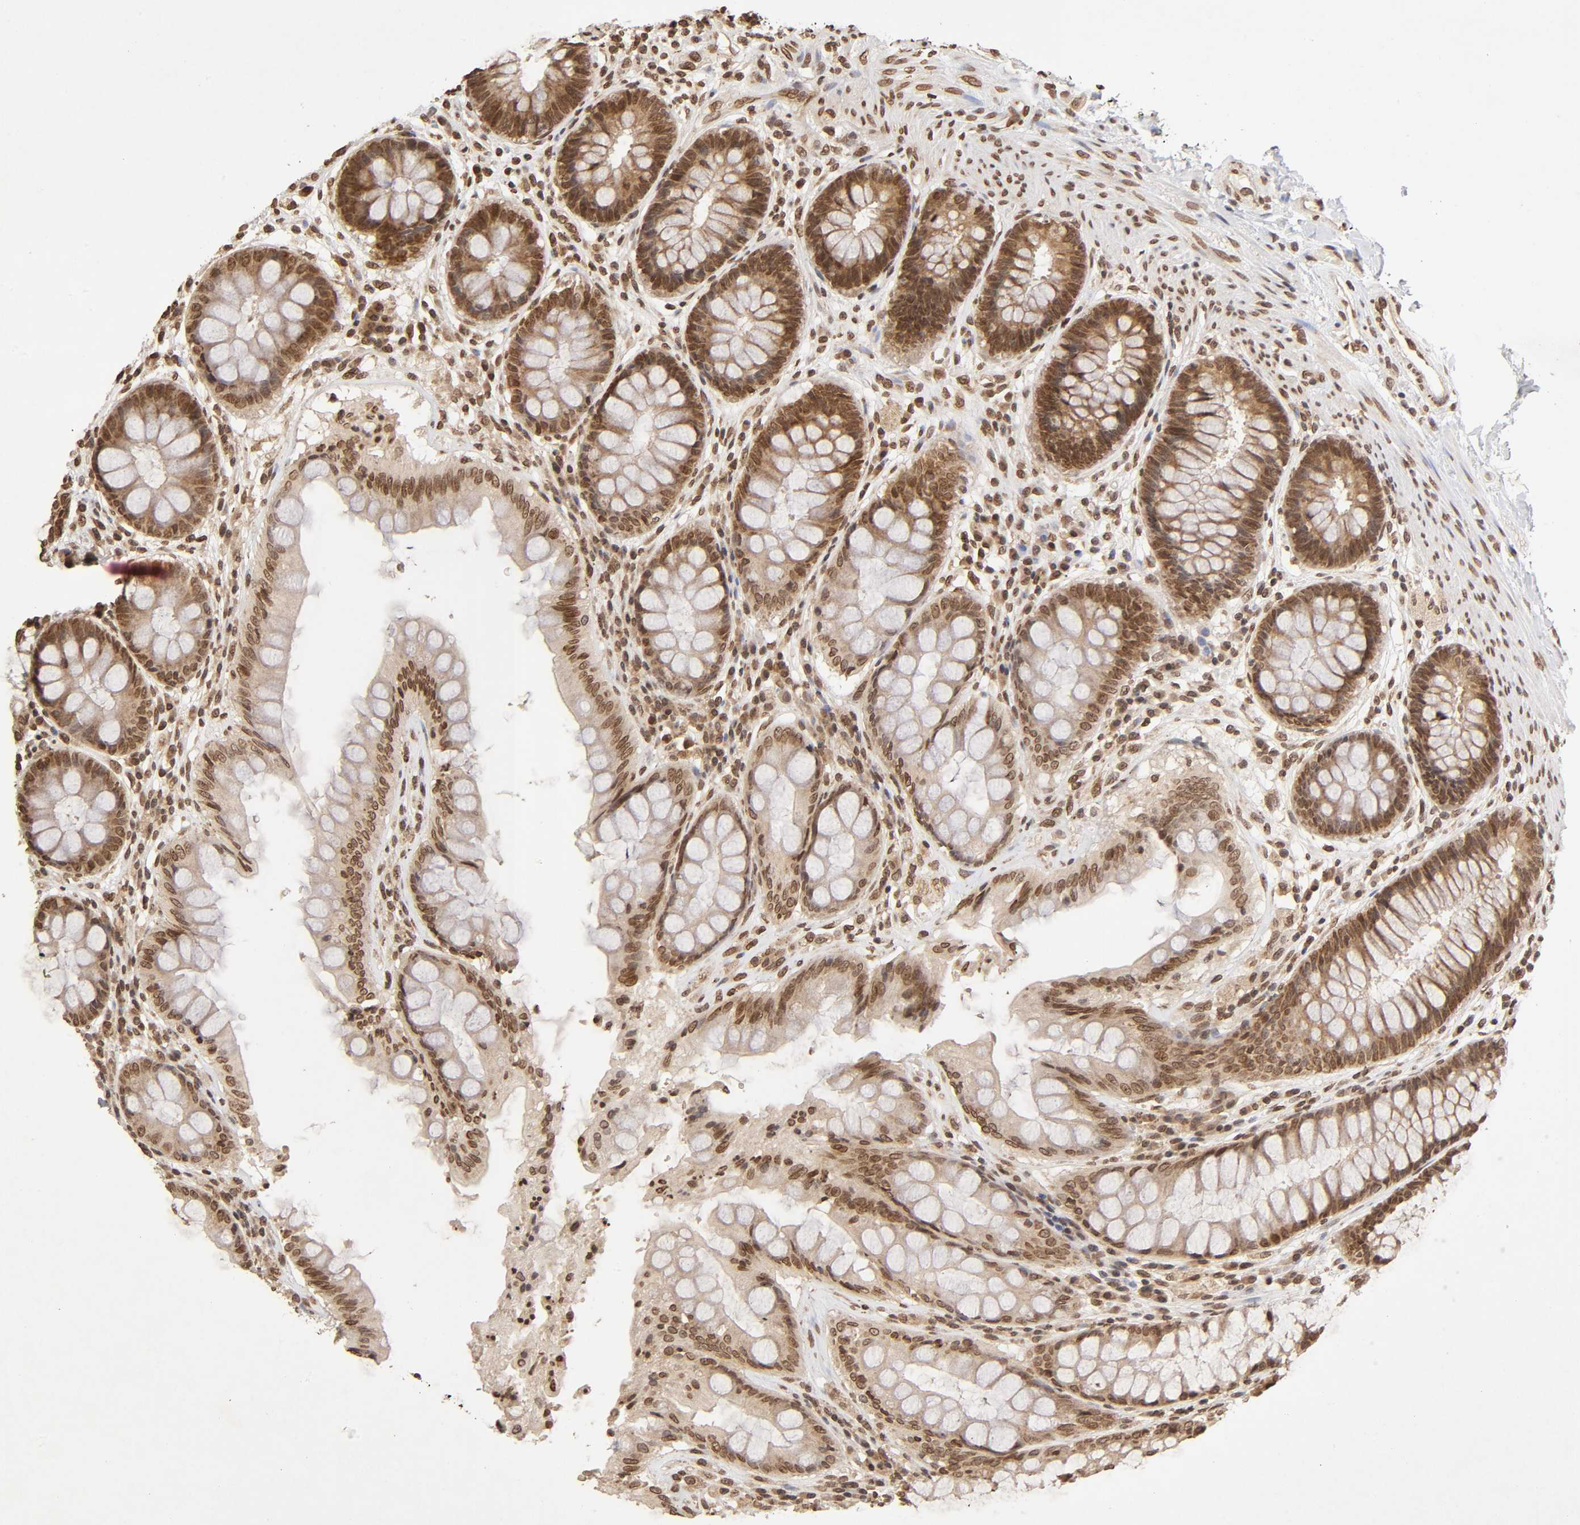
{"staining": {"intensity": "moderate", "quantity": ">75%", "location": "cytoplasmic/membranous,nuclear"}, "tissue": "rectum", "cell_type": "Glandular cells", "image_type": "normal", "snomed": [{"axis": "morphology", "description": "Normal tissue, NOS"}, {"axis": "topography", "description": "Rectum"}], "caption": "Immunohistochemical staining of unremarkable rectum displays moderate cytoplasmic/membranous,nuclear protein positivity in about >75% of glandular cells.", "gene": "MLLT6", "patient": {"sex": "female", "age": 46}}